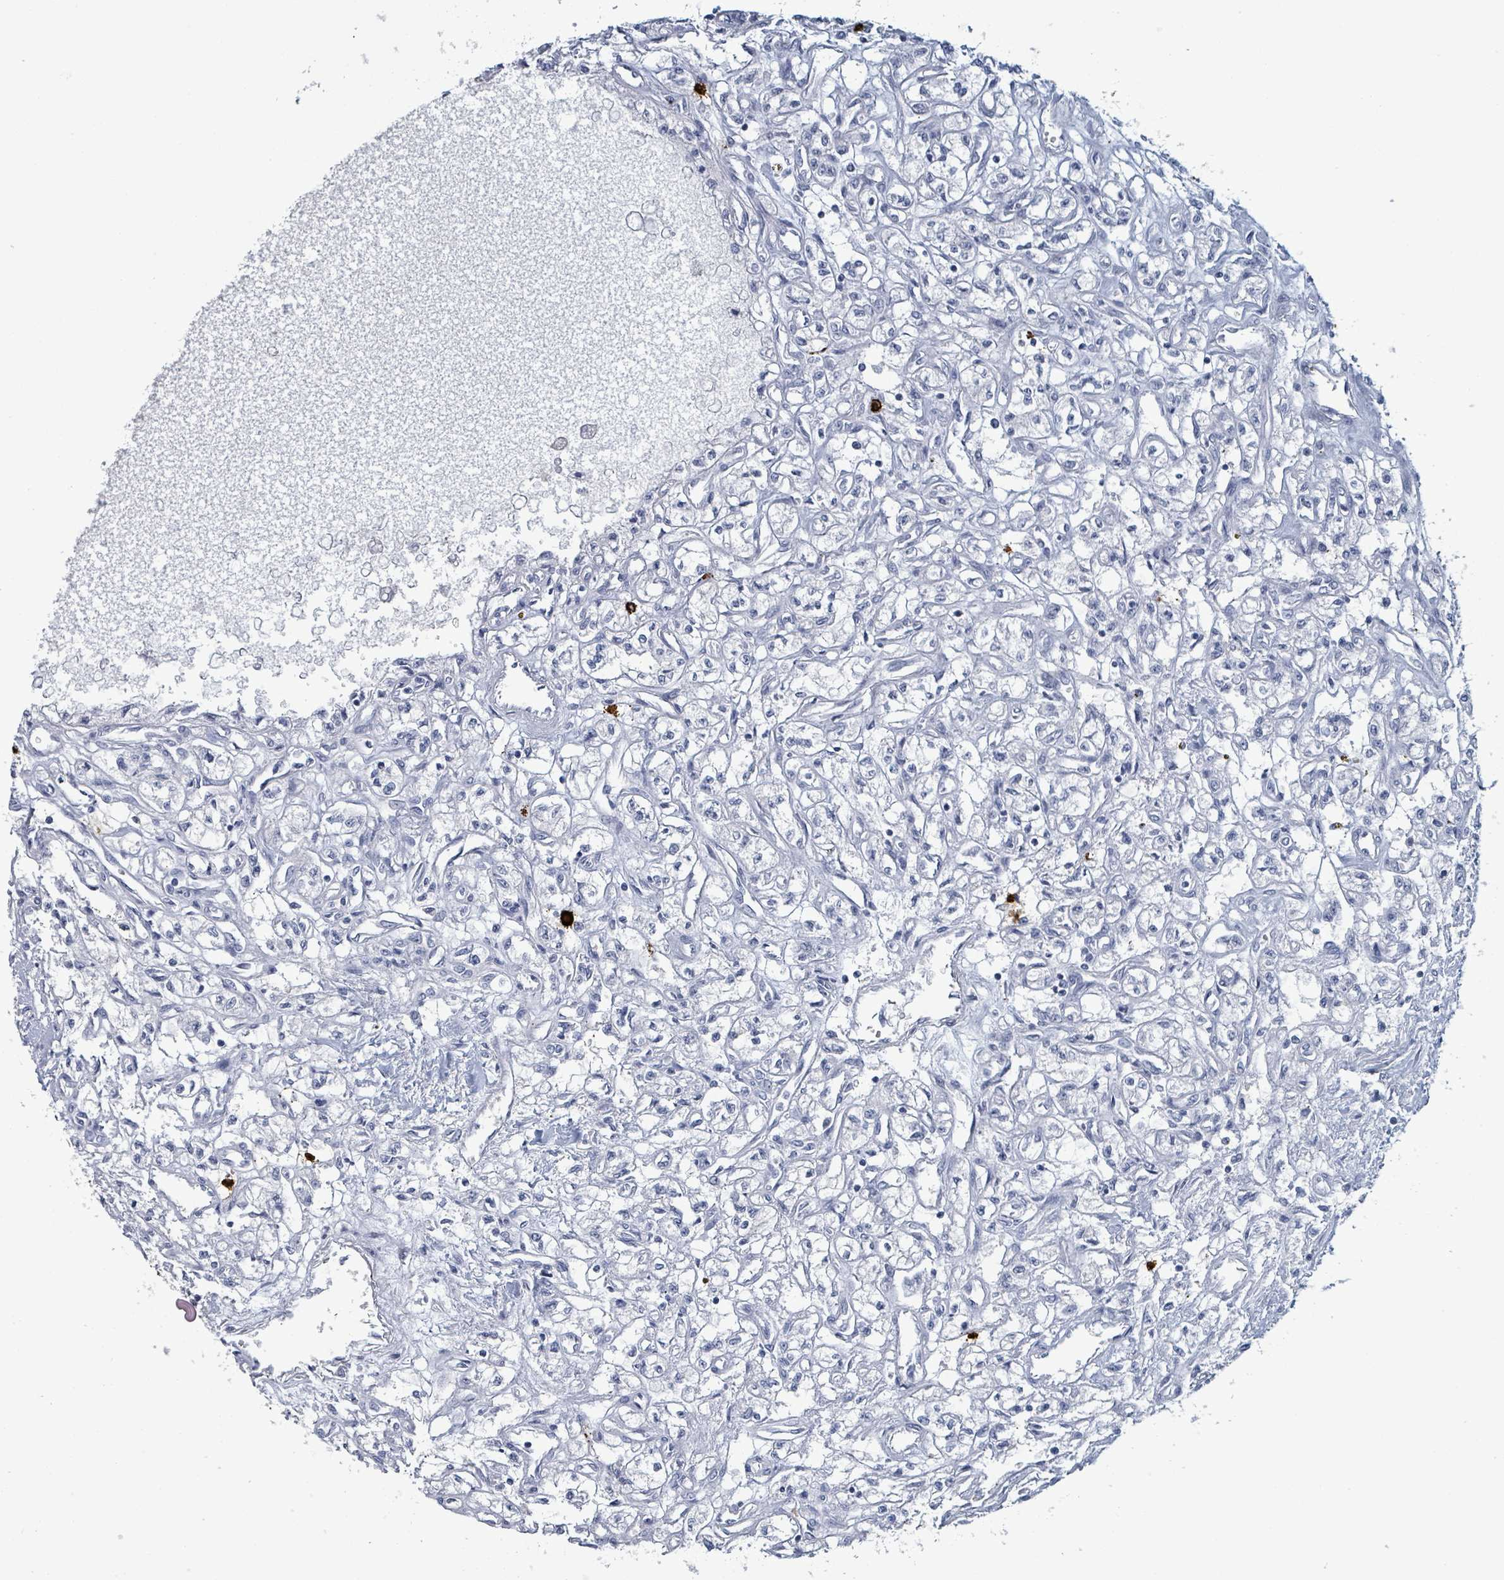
{"staining": {"intensity": "negative", "quantity": "none", "location": "none"}, "tissue": "renal cancer", "cell_type": "Tumor cells", "image_type": "cancer", "snomed": [{"axis": "morphology", "description": "Adenocarcinoma, NOS"}, {"axis": "topography", "description": "Kidney"}], "caption": "DAB (3,3'-diaminobenzidine) immunohistochemical staining of adenocarcinoma (renal) exhibits no significant positivity in tumor cells.", "gene": "VPS13D", "patient": {"sex": "male", "age": 56}}